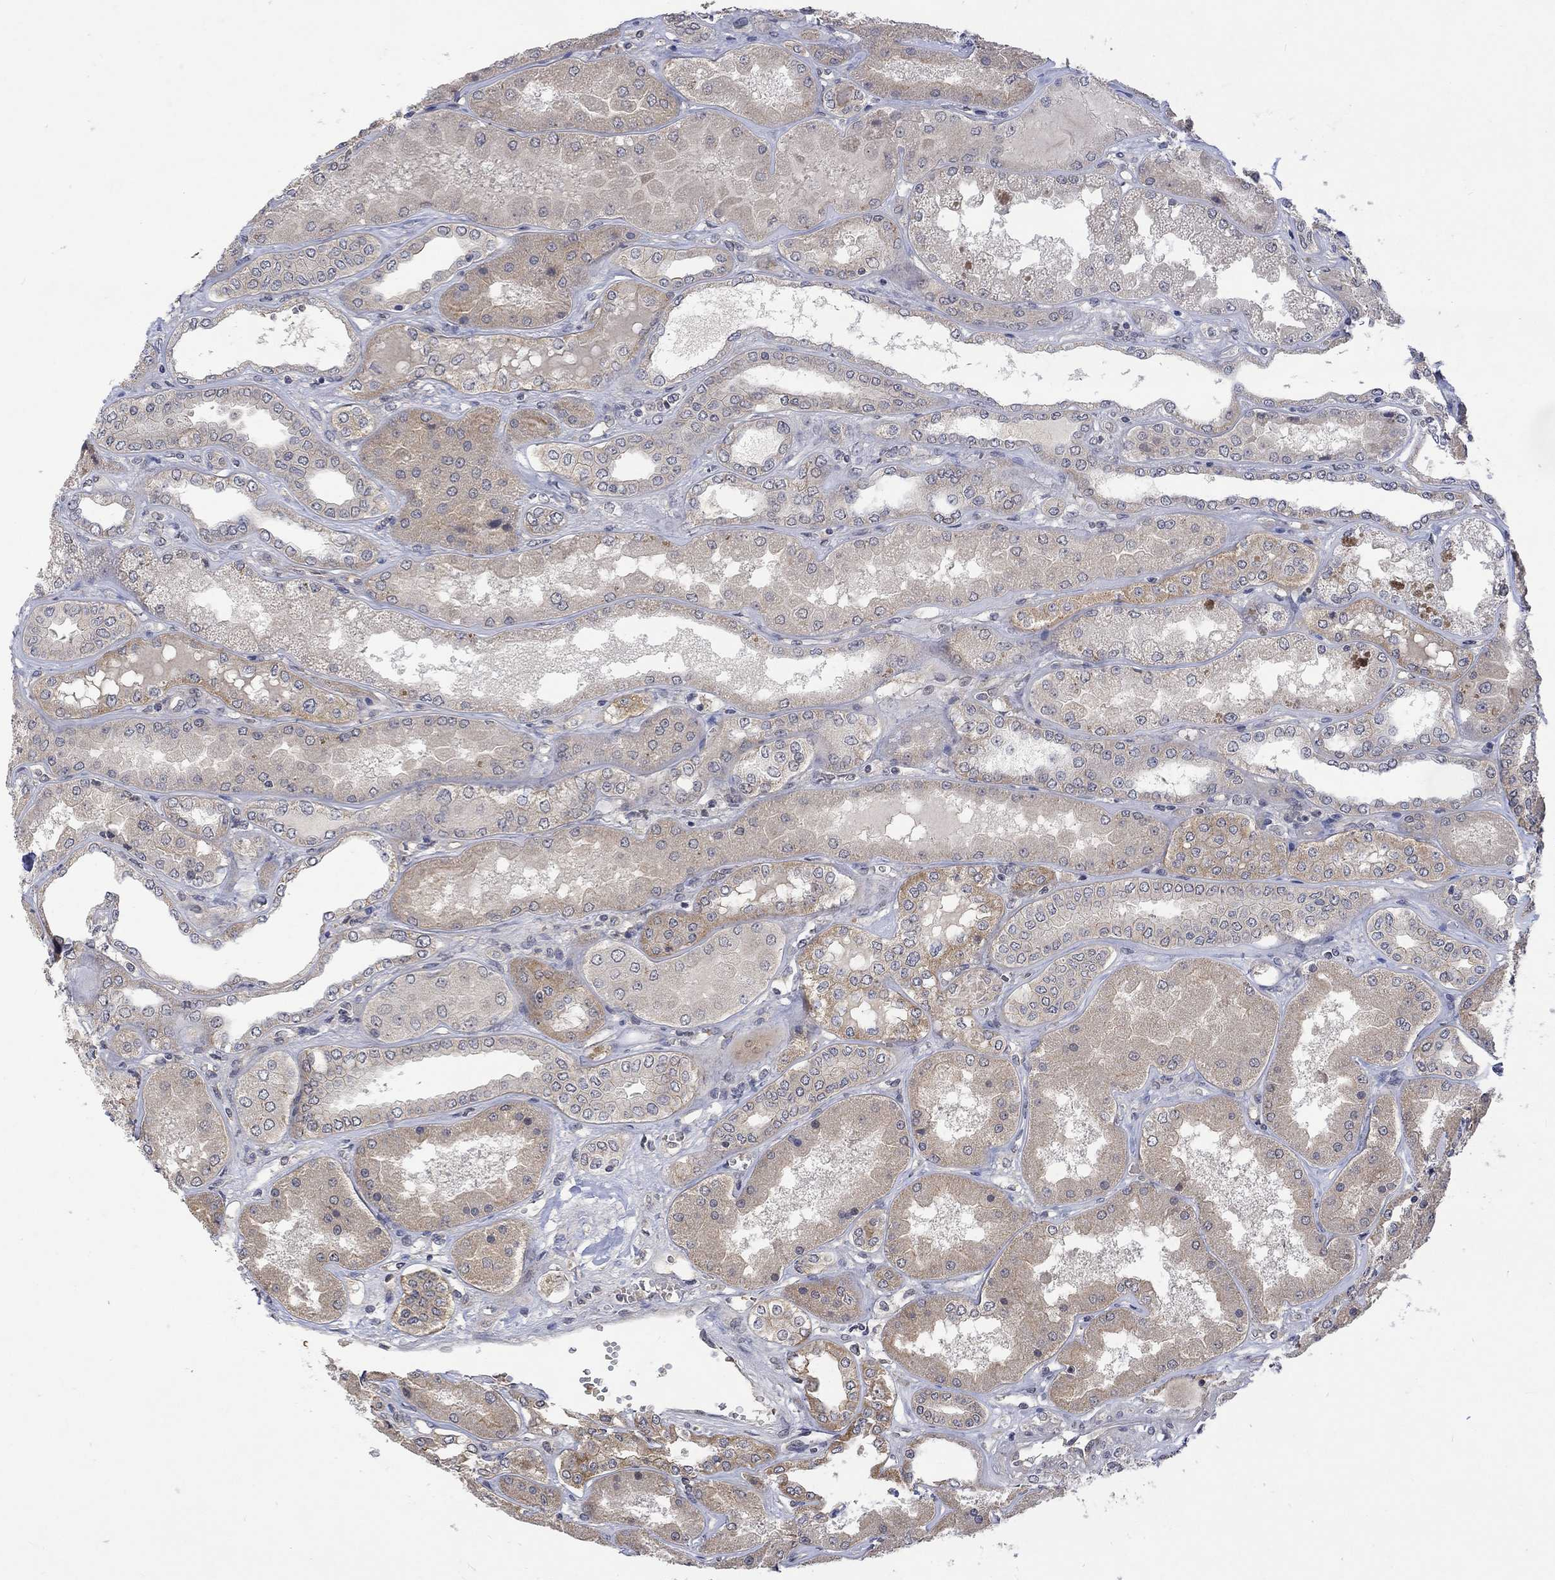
{"staining": {"intensity": "negative", "quantity": "none", "location": "none"}, "tissue": "kidney", "cell_type": "Cells in glomeruli", "image_type": "normal", "snomed": [{"axis": "morphology", "description": "Normal tissue, NOS"}, {"axis": "topography", "description": "Kidney"}], "caption": "IHC photomicrograph of unremarkable kidney: kidney stained with DAB demonstrates no significant protein positivity in cells in glomeruli.", "gene": "GRIN2D", "patient": {"sex": "female", "age": 56}}